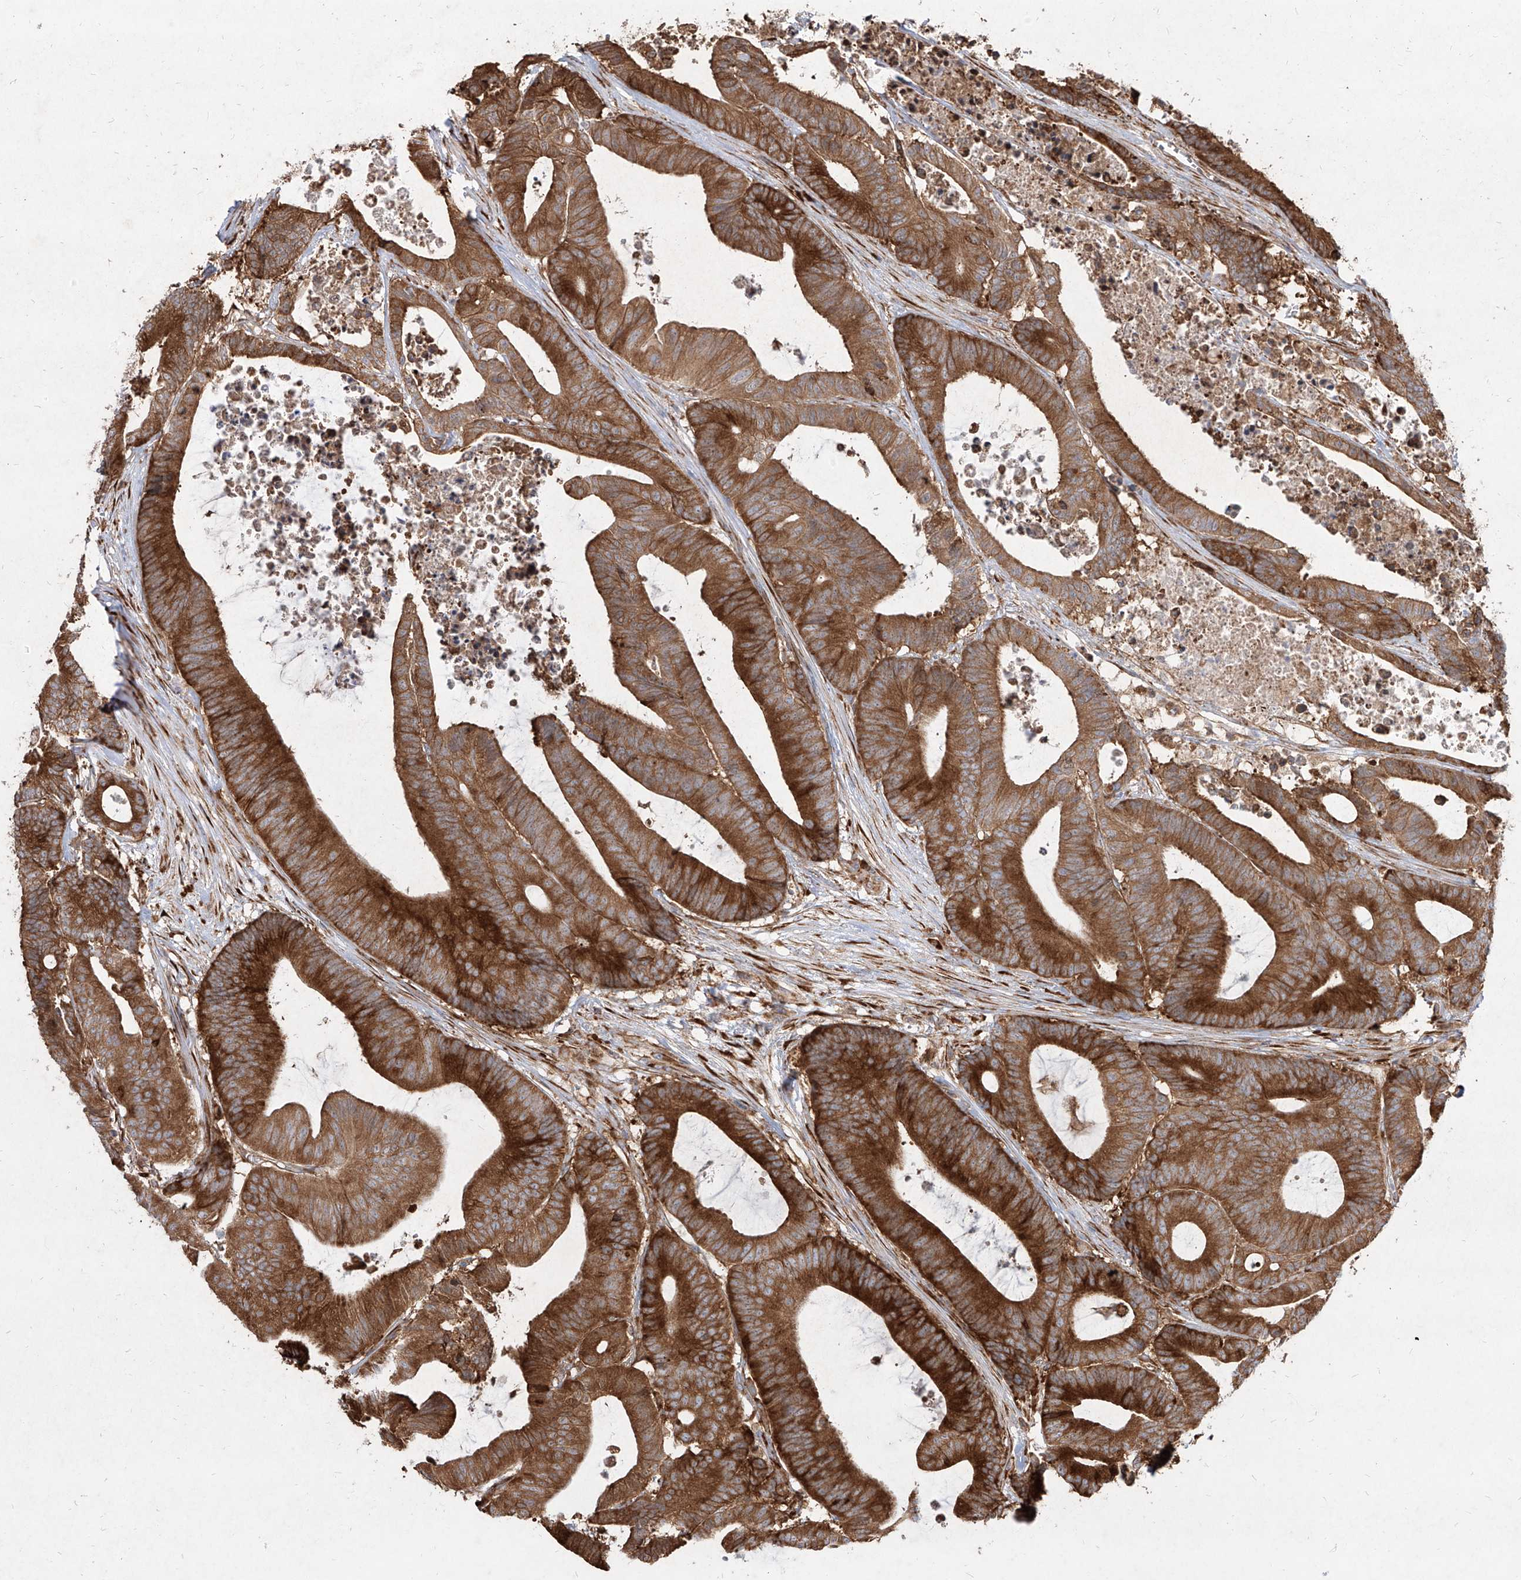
{"staining": {"intensity": "strong", "quantity": ">75%", "location": "cytoplasmic/membranous"}, "tissue": "colorectal cancer", "cell_type": "Tumor cells", "image_type": "cancer", "snomed": [{"axis": "morphology", "description": "Adenocarcinoma, NOS"}, {"axis": "topography", "description": "Colon"}], "caption": "A histopathology image showing strong cytoplasmic/membranous expression in about >75% of tumor cells in colorectal cancer (adenocarcinoma), as visualized by brown immunohistochemical staining.", "gene": "RPS25", "patient": {"sex": "female", "age": 84}}